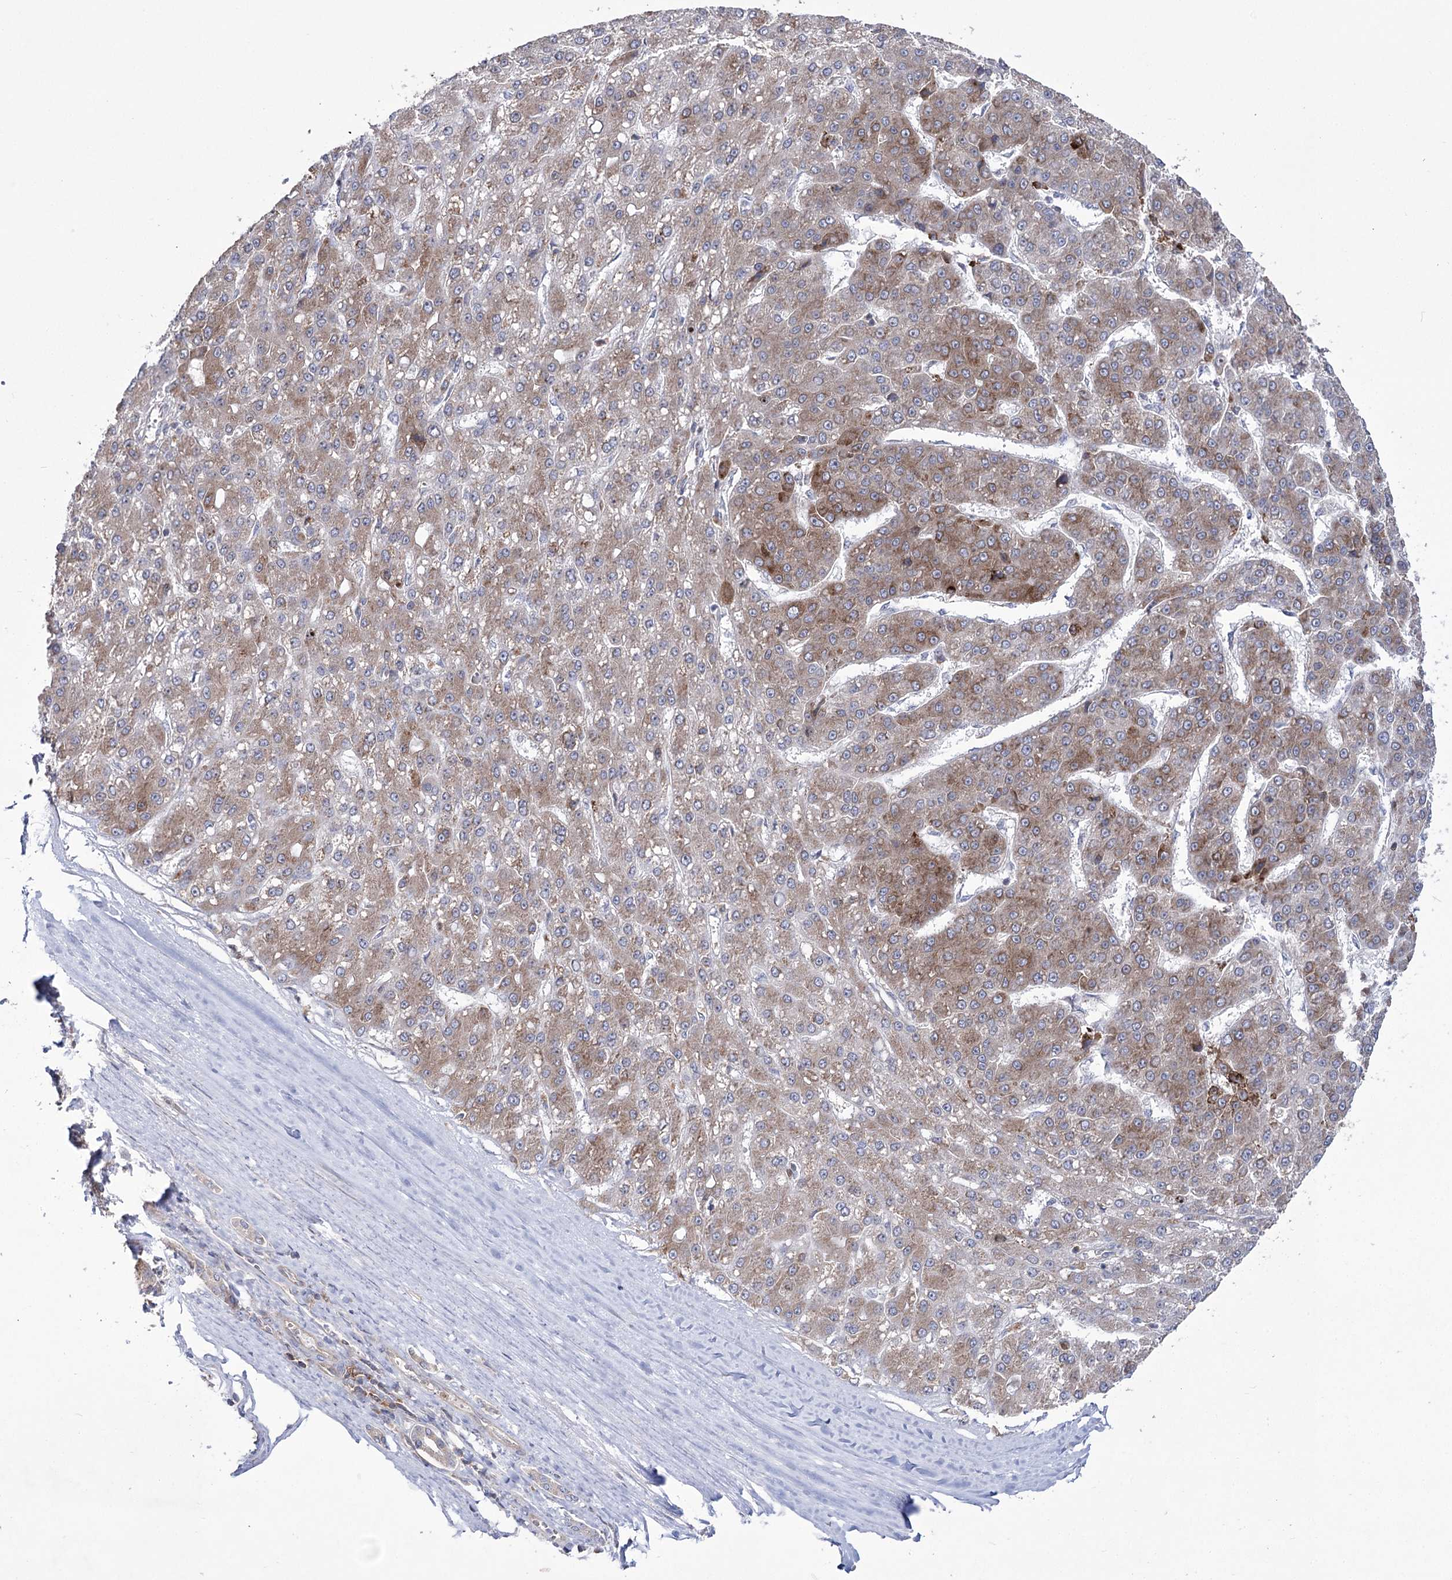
{"staining": {"intensity": "moderate", "quantity": "25%-75%", "location": "cytoplasmic/membranous"}, "tissue": "liver cancer", "cell_type": "Tumor cells", "image_type": "cancer", "snomed": [{"axis": "morphology", "description": "Carcinoma, Hepatocellular, NOS"}, {"axis": "topography", "description": "Liver"}], "caption": "Immunohistochemistry (IHC) (DAB) staining of liver hepatocellular carcinoma demonstrates moderate cytoplasmic/membranous protein expression in about 25%-75% of tumor cells.", "gene": "ZNF622", "patient": {"sex": "male", "age": 67}}